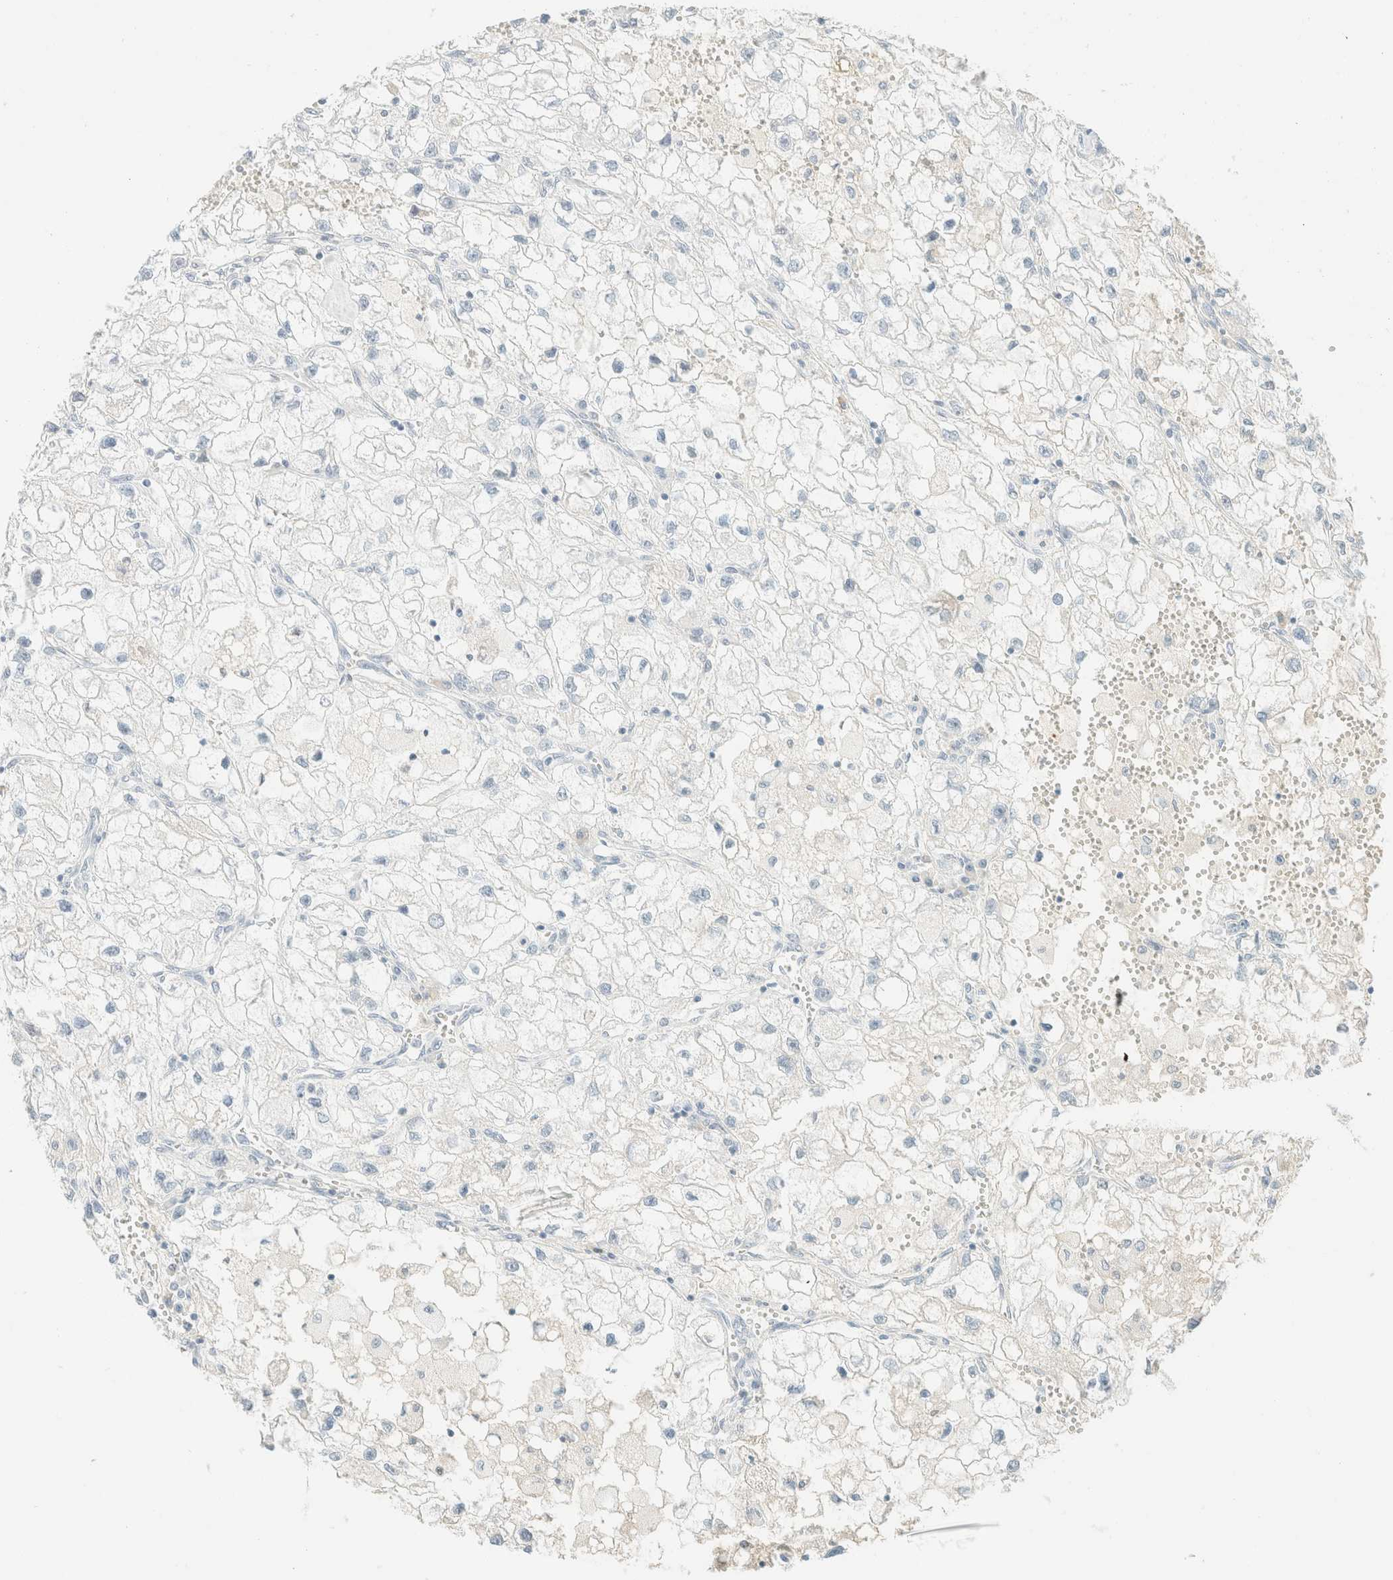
{"staining": {"intensity": "negative", "quantity": "none", "location": "none"}, "tissue": "renal cancer", "cell_type": "Tumor cells", "image_type": "cancer", "snomed": [{"axis": "morphology", "description": "Adenocarcinoma, NOS"}, {"axis": "topography", "description": "Kidney"}], "caption": "Immunohistochemical staining of adenocarcinoma (renal) displays no significant positivity in tumor cells.", "gene": "GPA33", "patient": {"sex": "female", "age": 70}}